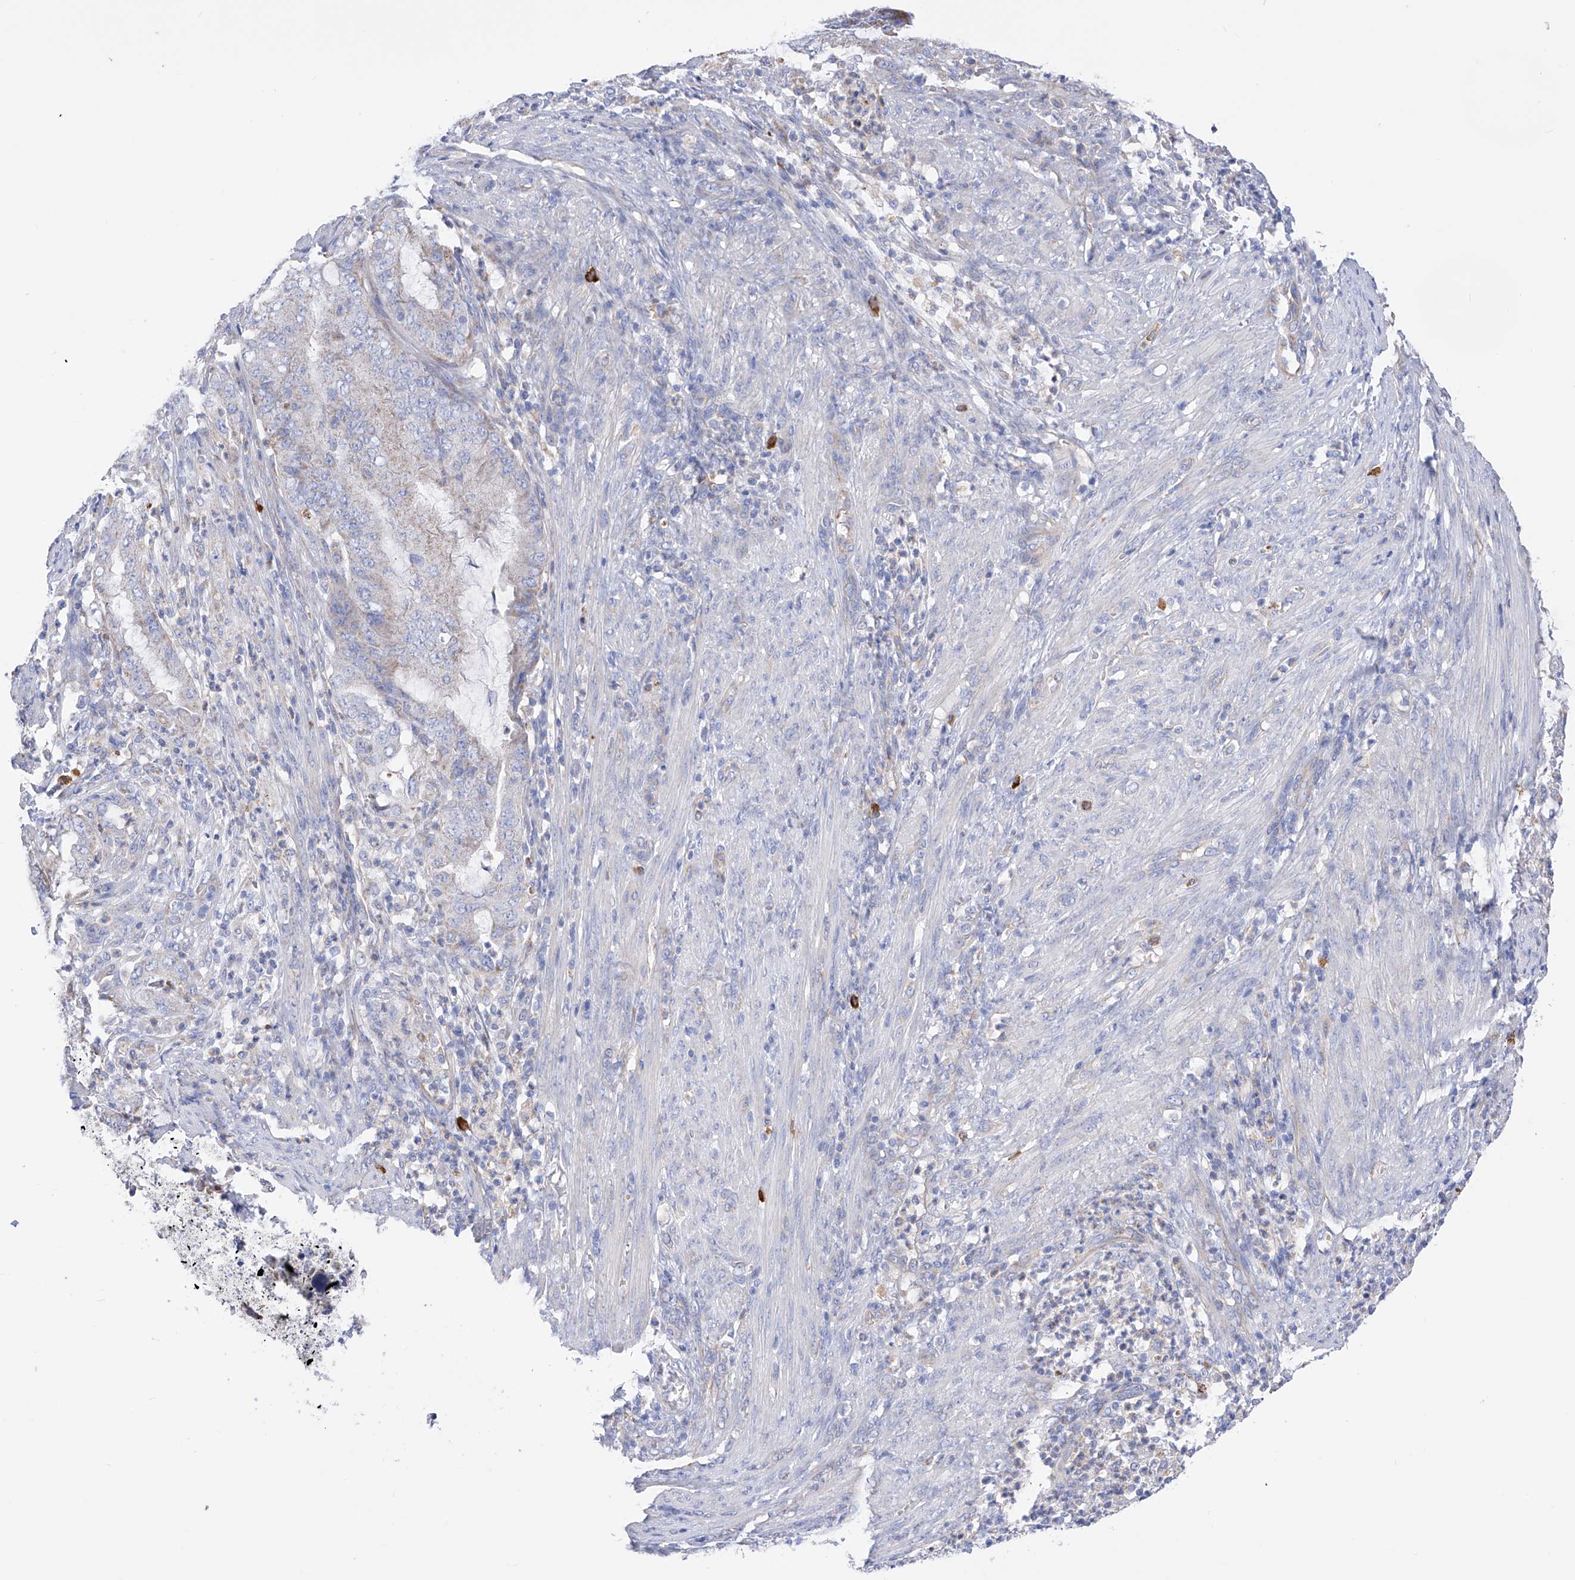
{"staining": {"intensity": "weak", "quantity": "25%-75%", "location": "cytoplasmic/membranous"}, "tissue": "endometrial cancer", "cell_type": "Tumor cells", "image_type": "cancer", "snomed": [{"axis": "morphology", "description": "Adenocarcinoma, NOS"}, {"axis": "topography", "description": "Endometrium"}], "caption": "DAB (3,3'-diaminobenzidine) immunohistochemical staining of human endometrial cancer (adenocarcinoma) demonstrates weak cytoplasmic/membranous protein staining in approximately 25%-75% of tumor cells.", "gene": "FLG", "patient": {"sex": "female", "age": 51}}